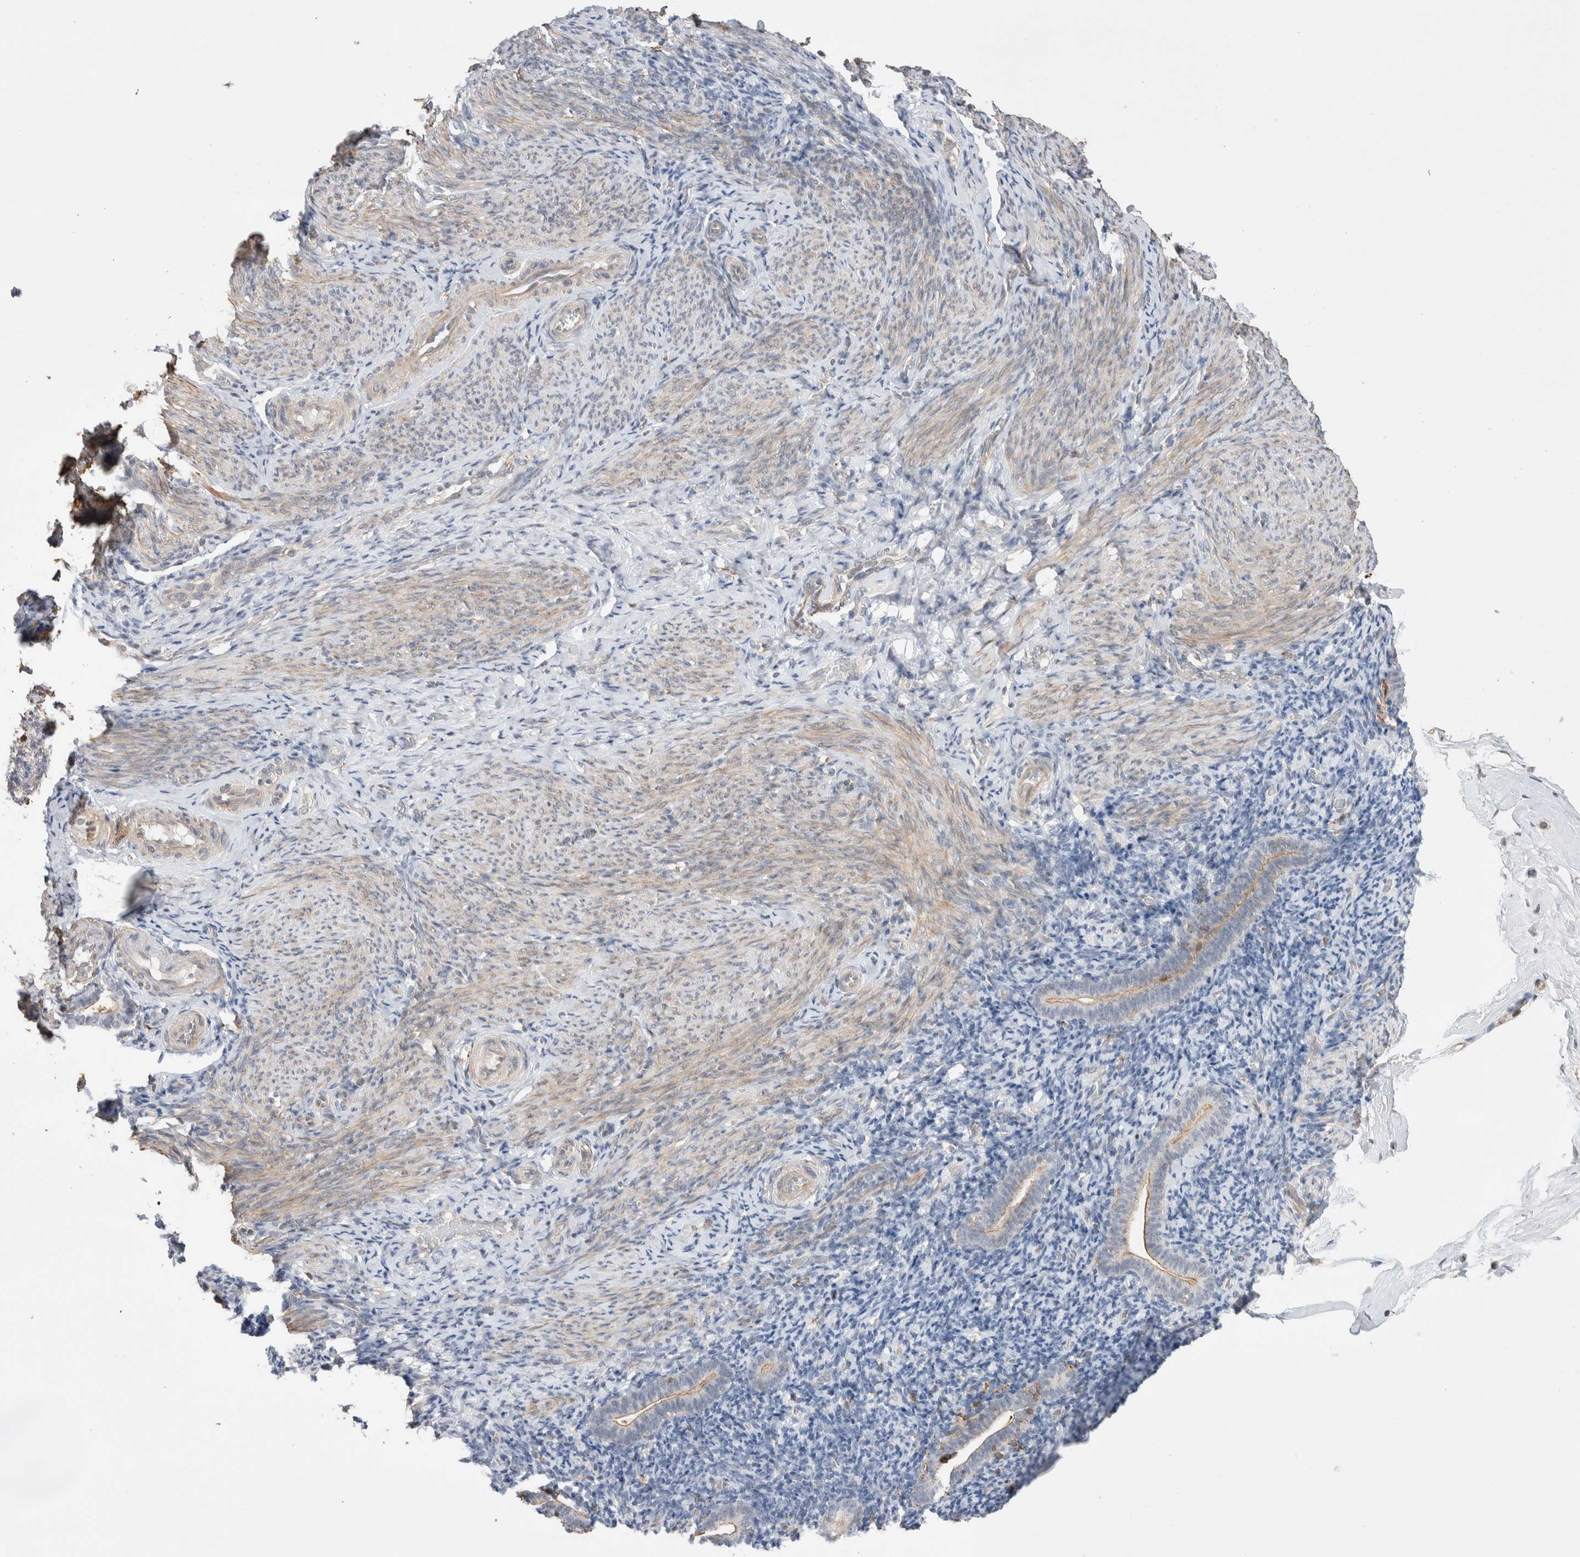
{"staining": {"intensity": "negative", "quantity": "none", "location": "none"}, "tissue": "endometrium", "cell_type": "Cells in endometrial stroma", "image_type": "normal", "snomed": [{"axis": "morphology", "description": "Normal tissue, NOS"}, {"axis": "topography", "description": "Endometrium"}], "caption": "Cells in endometrial stroma are negative for protein expression in benign human endometrium. Brightfield microscopy of IHC stained with DAB (brown) and hematoxylin (blue), captured at high magnification.", "gene": "ZNF704", "patient": {"sex": "female", "age": 51}}